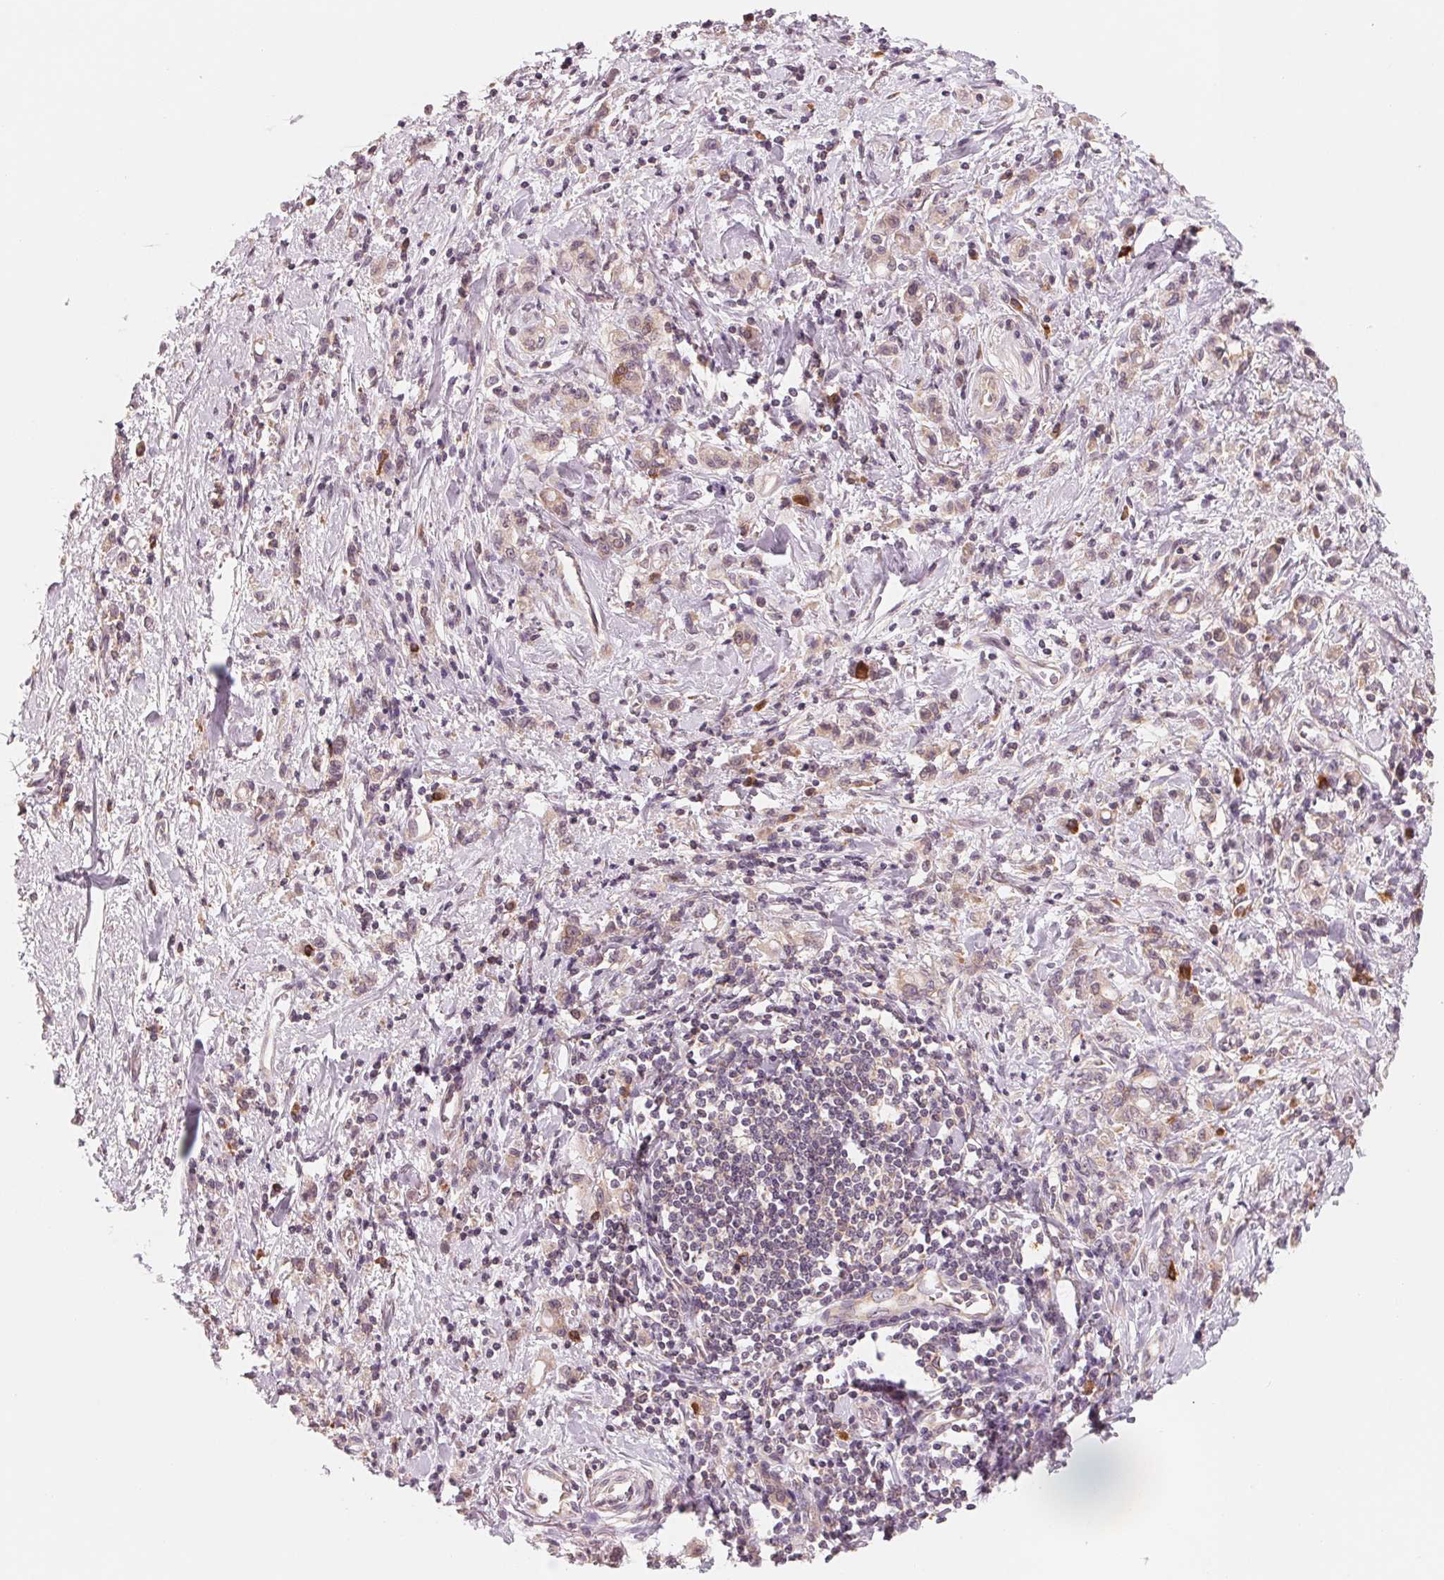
{"staining": {"intensity": "negative", "quantity": "none", "location": "none"}, "tissue": "stomach cancer", "cell_type": "Tumor cells", "image_type": "cancer", "snomed": [{"axis": "morphology", "description": "Adenocarcinoma, NOS"}, {"axis": "topography", "description": "Stomach"}], "caption": "The immunohistochemistry micrograph has no significant staining in tumor cells of adenocarcinoma (stomach) tissue.", "gene": "GIGYF2", "patient": {"sex": "male", "age": 77}}